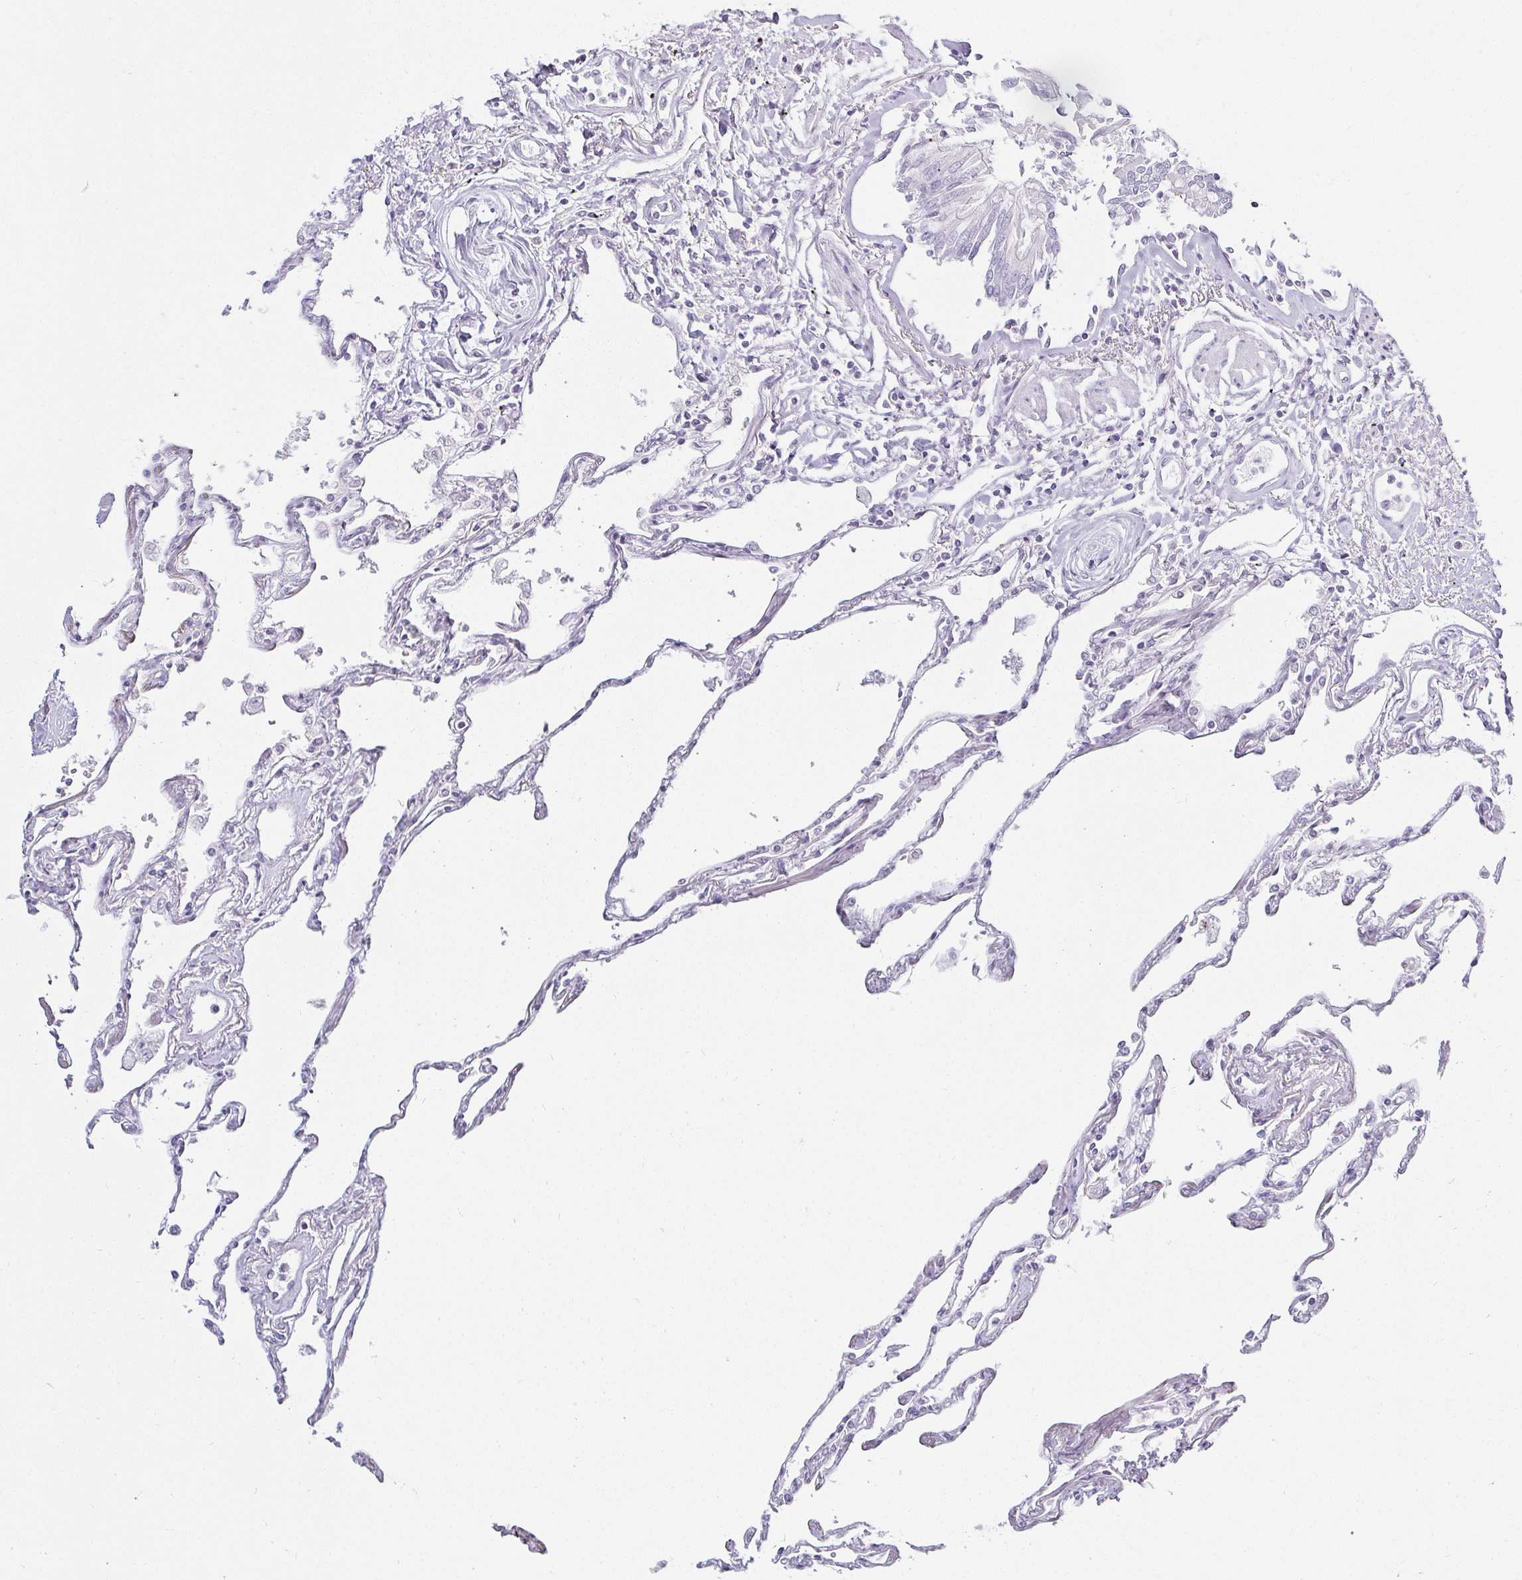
{"staining": {"intensity": "negative", "quantity": "none", "location": "none"}, "tissue": "lung", "cell_type": "Alveolar cells", "image_type": "normal", "snomed": [{"axis": "morphology", "description": "Normal tissue, NOS"}, {"axis": "topography", "description": "Lung"}], "caption": "Alveolar cells show no significant positivity in normal lung. The staining was performed using DAB to visualize the protein expression in brown, while the nuclei were stained in blue with hematoxylin (Magnification: 20x).", "gene": "ACAN", "patient": {"sex": "female", "age": 67}}